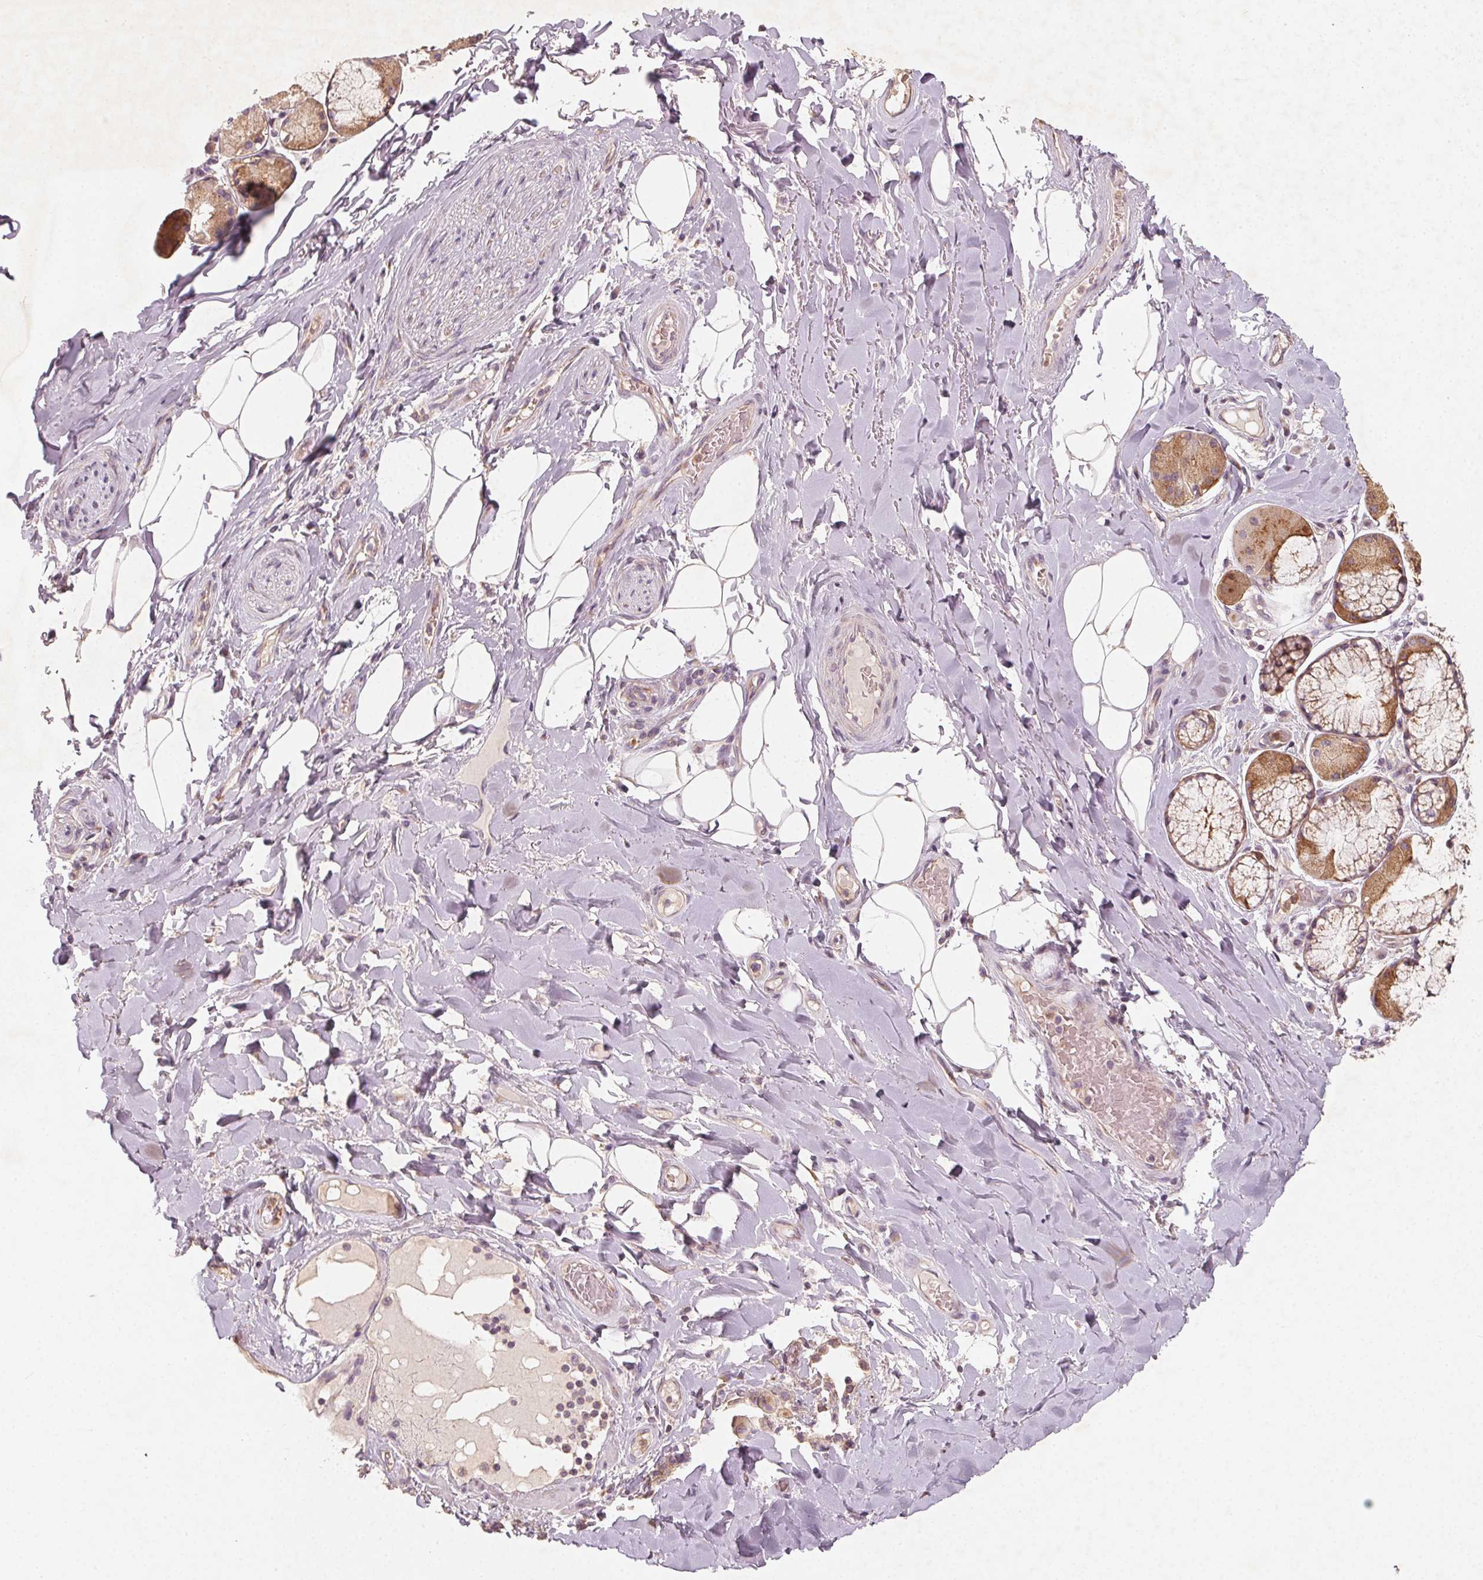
{"staining": {"intensity": "negative", "quantity": "none", "location": "none"}, "tissue": "adipose tissue", "cell_type": "Adipocytes", "image_type": "normal", "snomed": [{"axis": "morphology", "description": "Normal tissue, NOS"}, {"axis": "topography", "description": "Cartilage tissue"}, {"axis": "topography", "description": "Bronchus"}], "caption": "This image is of unremarkable adipose tissue stained with IHC to label a protein in brown with the nuclei are counter-stained blue. There is no positivity in adipocytes.", "gene": "AP1S1", "patient": {"sex": "male", "age": 64}}